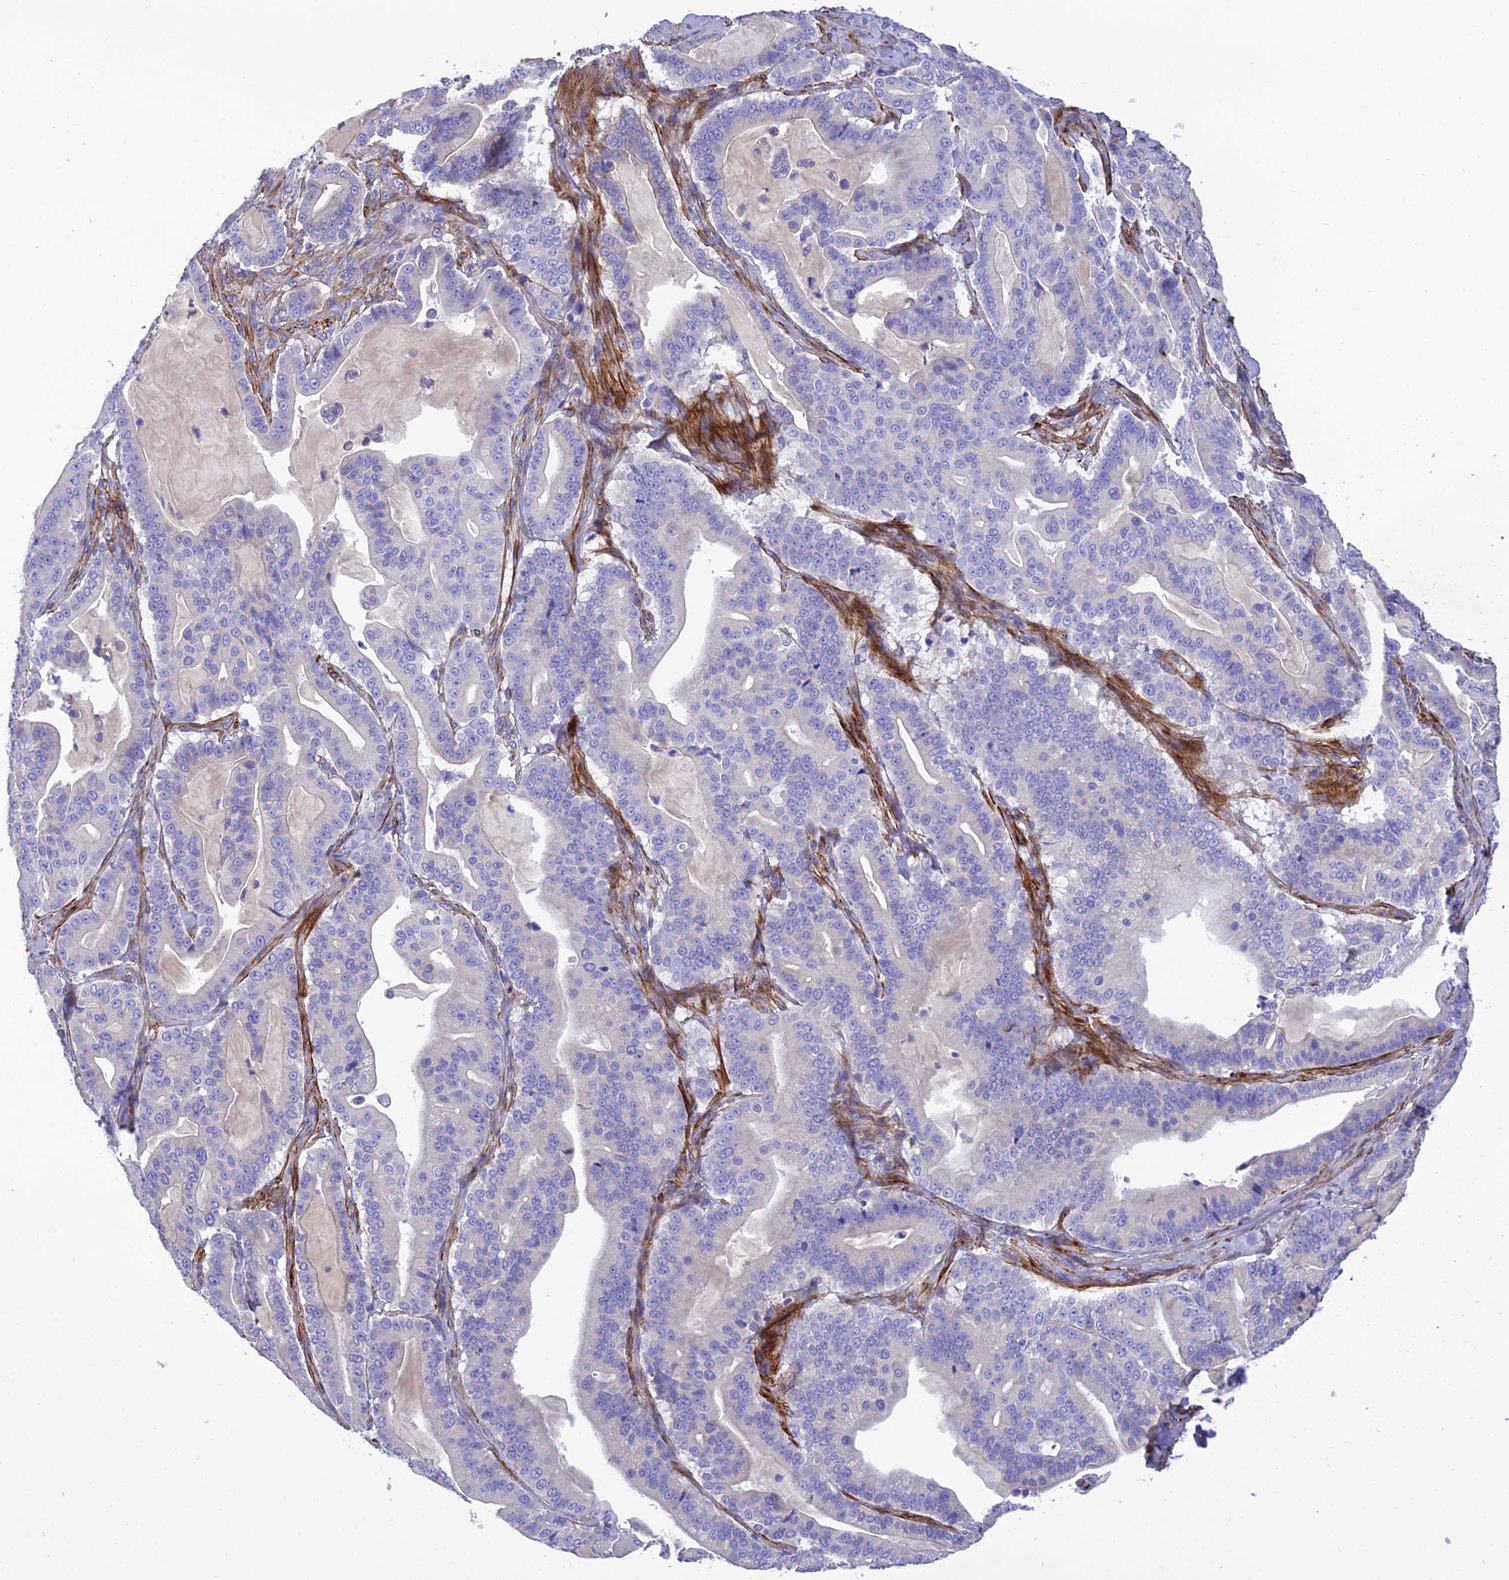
{"staining": {"intensity": "negative", "quantity": "none", "location": "none"}, "tissue": "pancreatic cancer", "cell_type": "Tumor cells", "image_type": "cancer", "snomed": [{"axis": "morphology", "description": "Adenocarcinoma, NOS"}, {"axis": "topography", "description": "Pancreas"}], "caption": "The photomicrograph displays no significant expression in tumor cells of adenocarcinoma (pancreatic).", "gene": "FRA10AC1", "patient": {"sex": "male", "age": 63}}